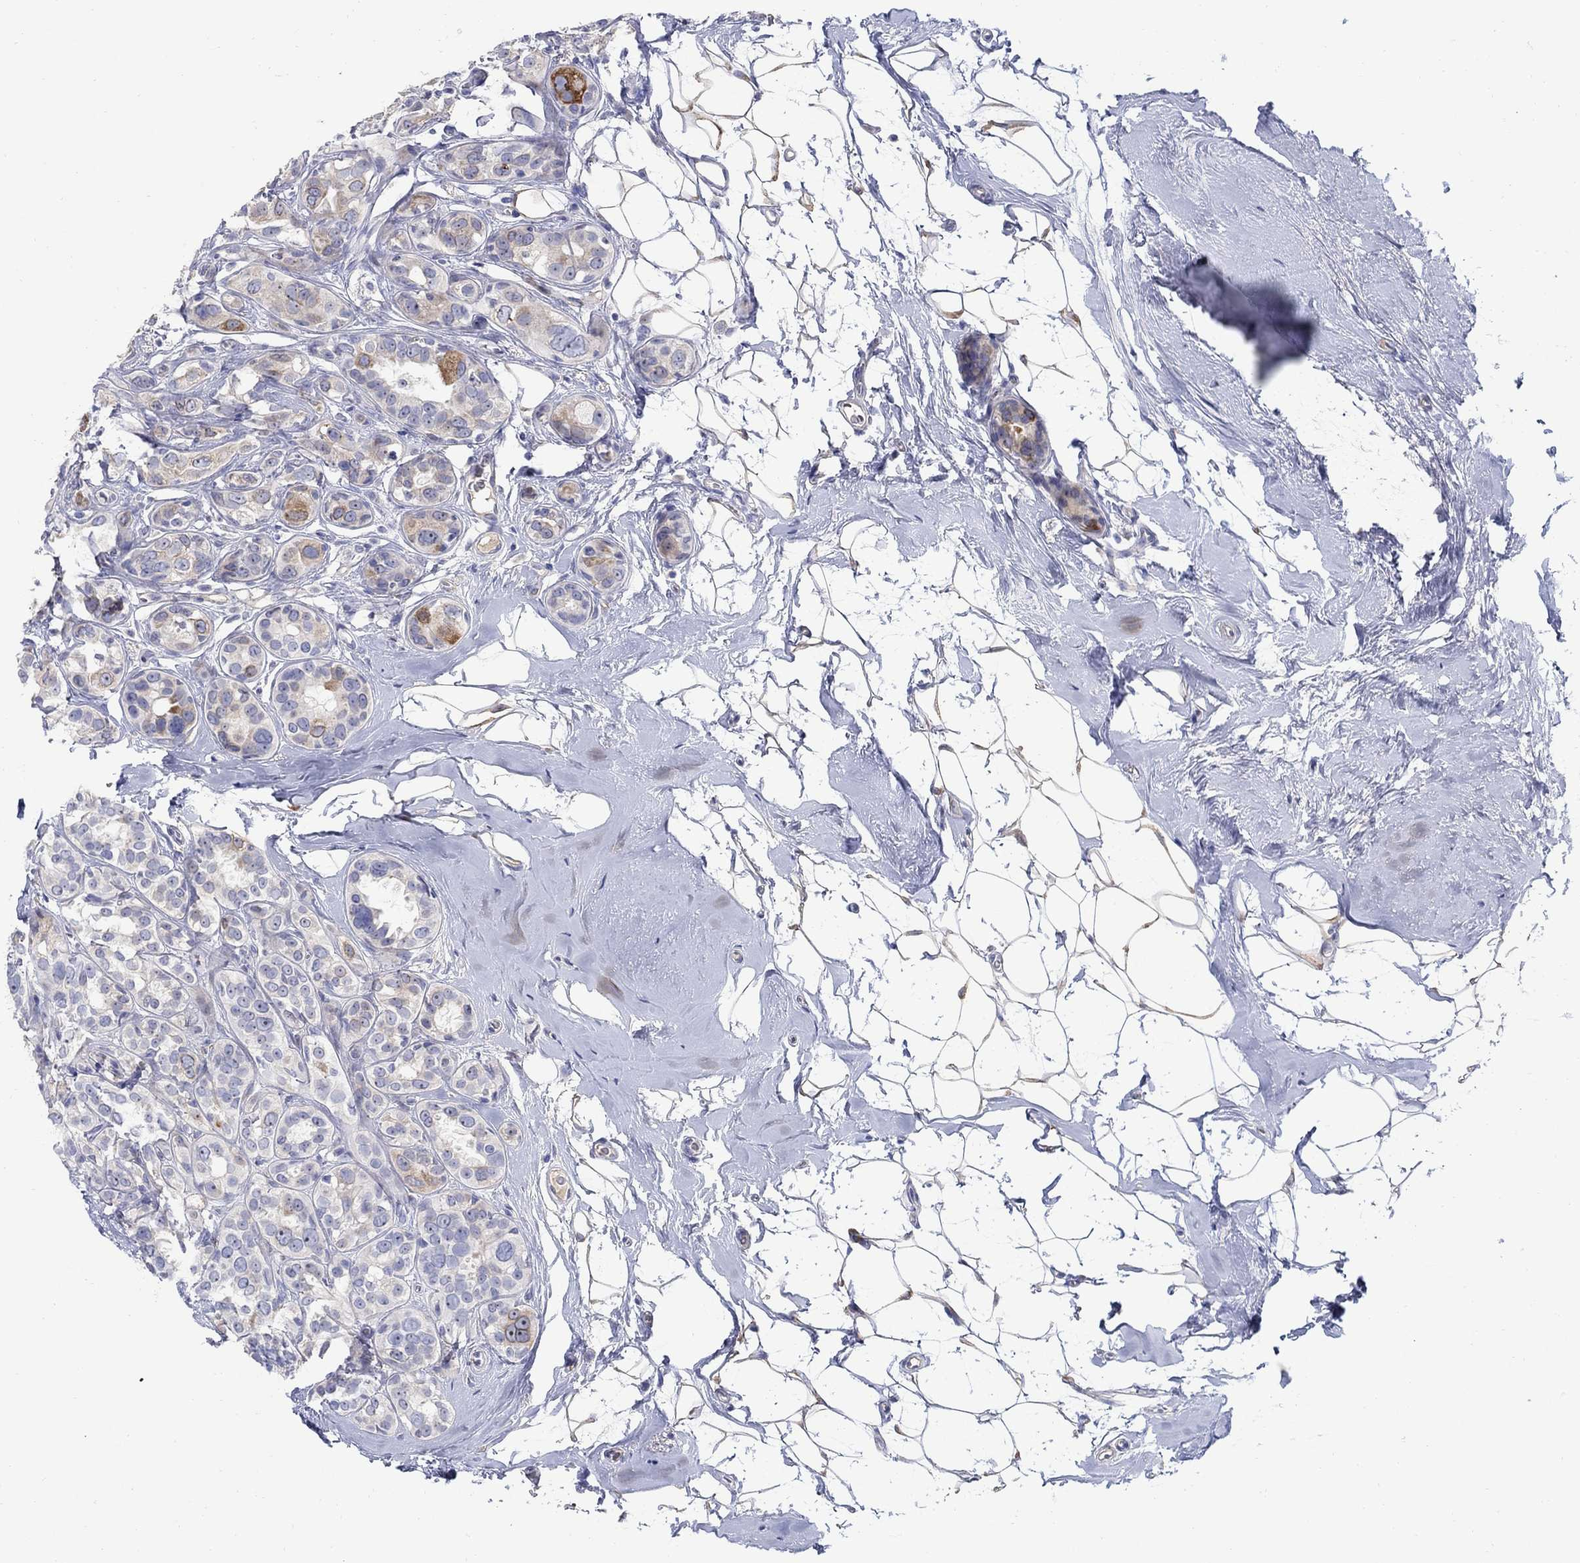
{"staining": {"intensity": "strong", "quantity": "<25%", "location": "cytoplasmic/membranous"}, "tissue": "breast cancer", "cell_type": "Tumor cells", "image_type": "cancer", "snomed": [{"axis": "morphology", "description": "Duct carcinoma"}, {"axis": "topography", "description": "Breast"}], "caption": "Immunohistochemical staining of human breast cancer (invasive ductal carcinoma) reveals strong cytoplasmic/membranous protein positivity in about <25% of tumor cells.", "gene": "REEP2", "patient": {"sex": "female", "age": 55}}